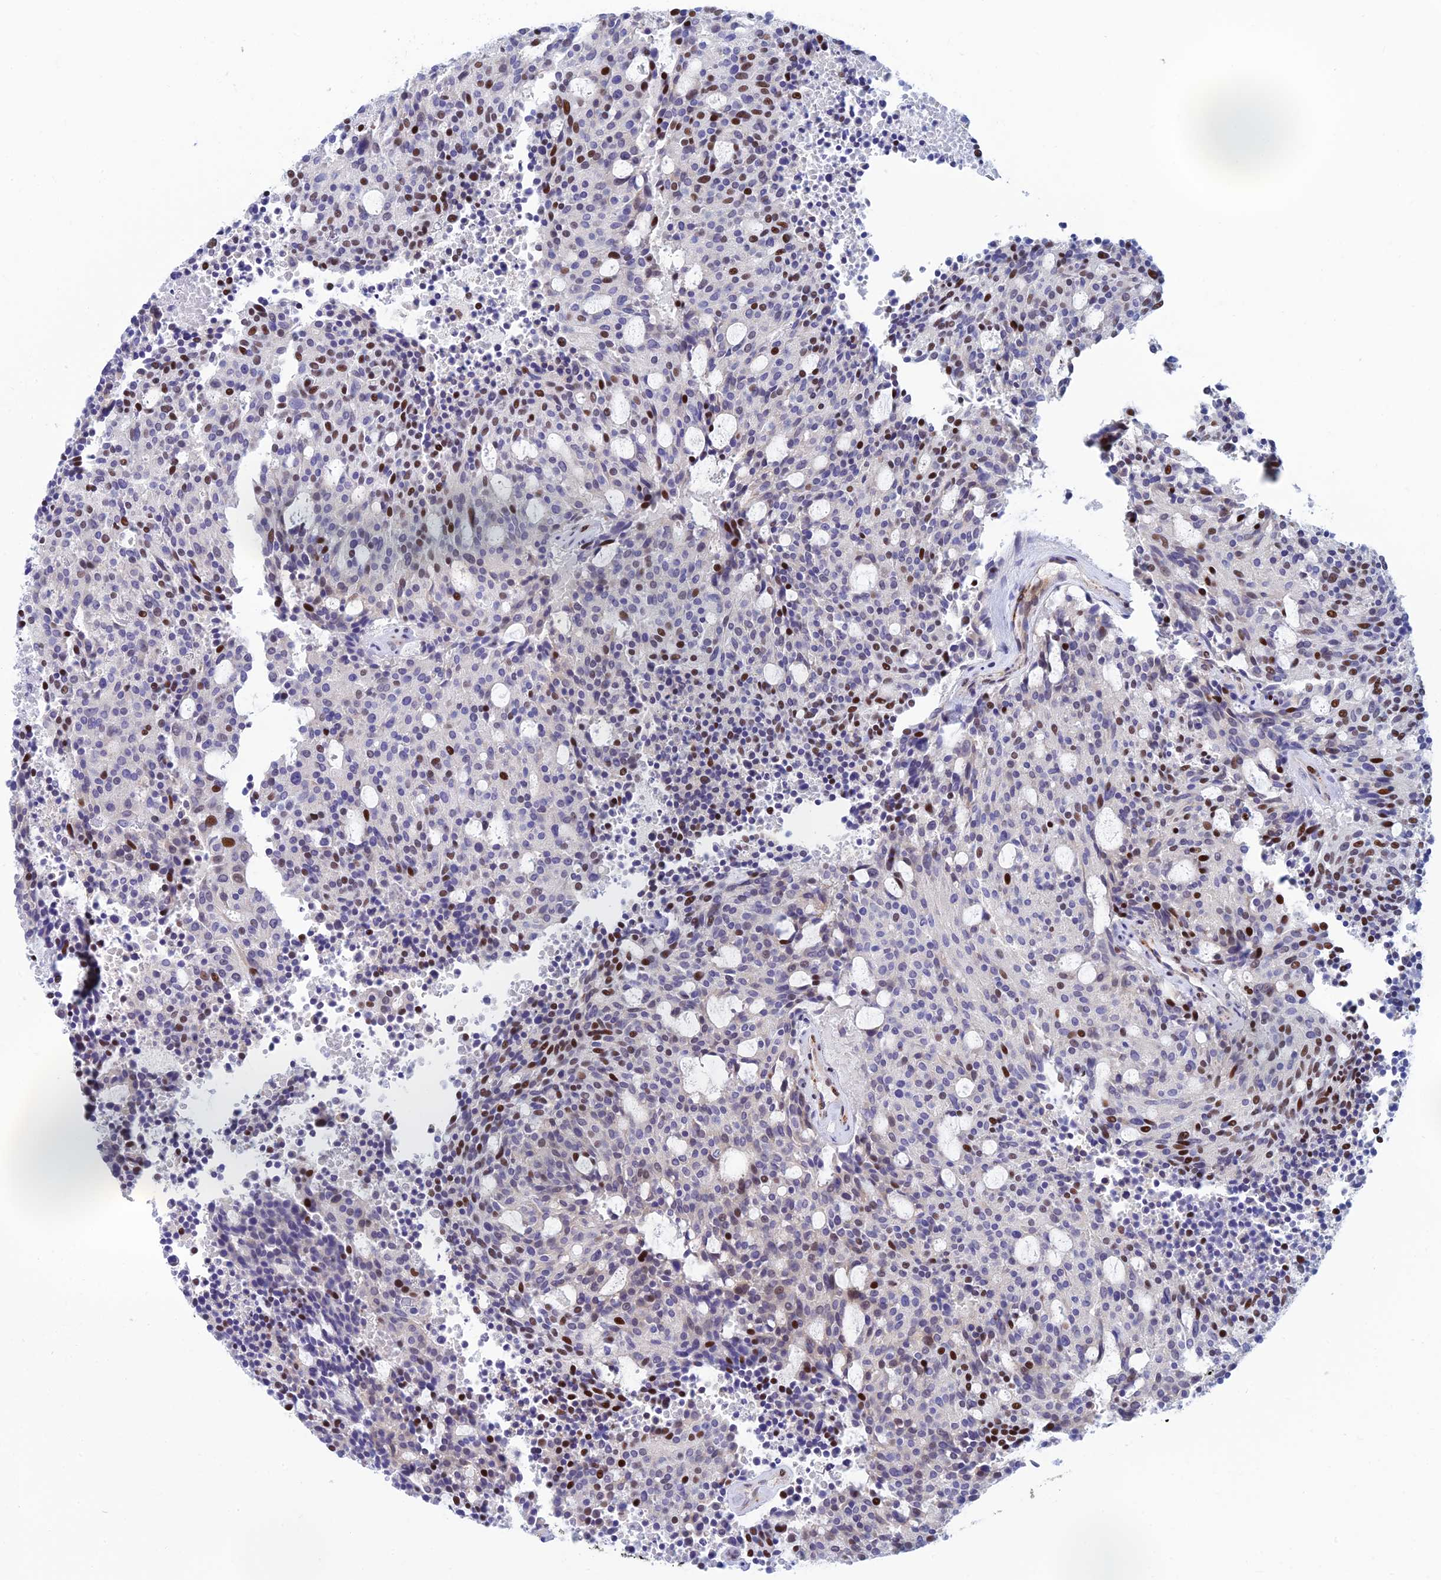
{"staining": {"intensity": "moderate", "quantity": "<25%", "location": "nuclear"}, "tissue": "carcinoid", "cell_type": "Tumor cells", "image_type": "cancer", "snomed": [{"axis": "morphology", "description": "Carcinoid, malignant, NOS"}, {"axis": "topography", "description": "Pancreas"}], "caption": "High-power microscopy captured an IHC histopathology image of carcinoid, revealing moderate nuclear staining in approximately <25% of tumor cells.", "gene": "CLK4", "patient": {"sex": "female", "age": 54}}